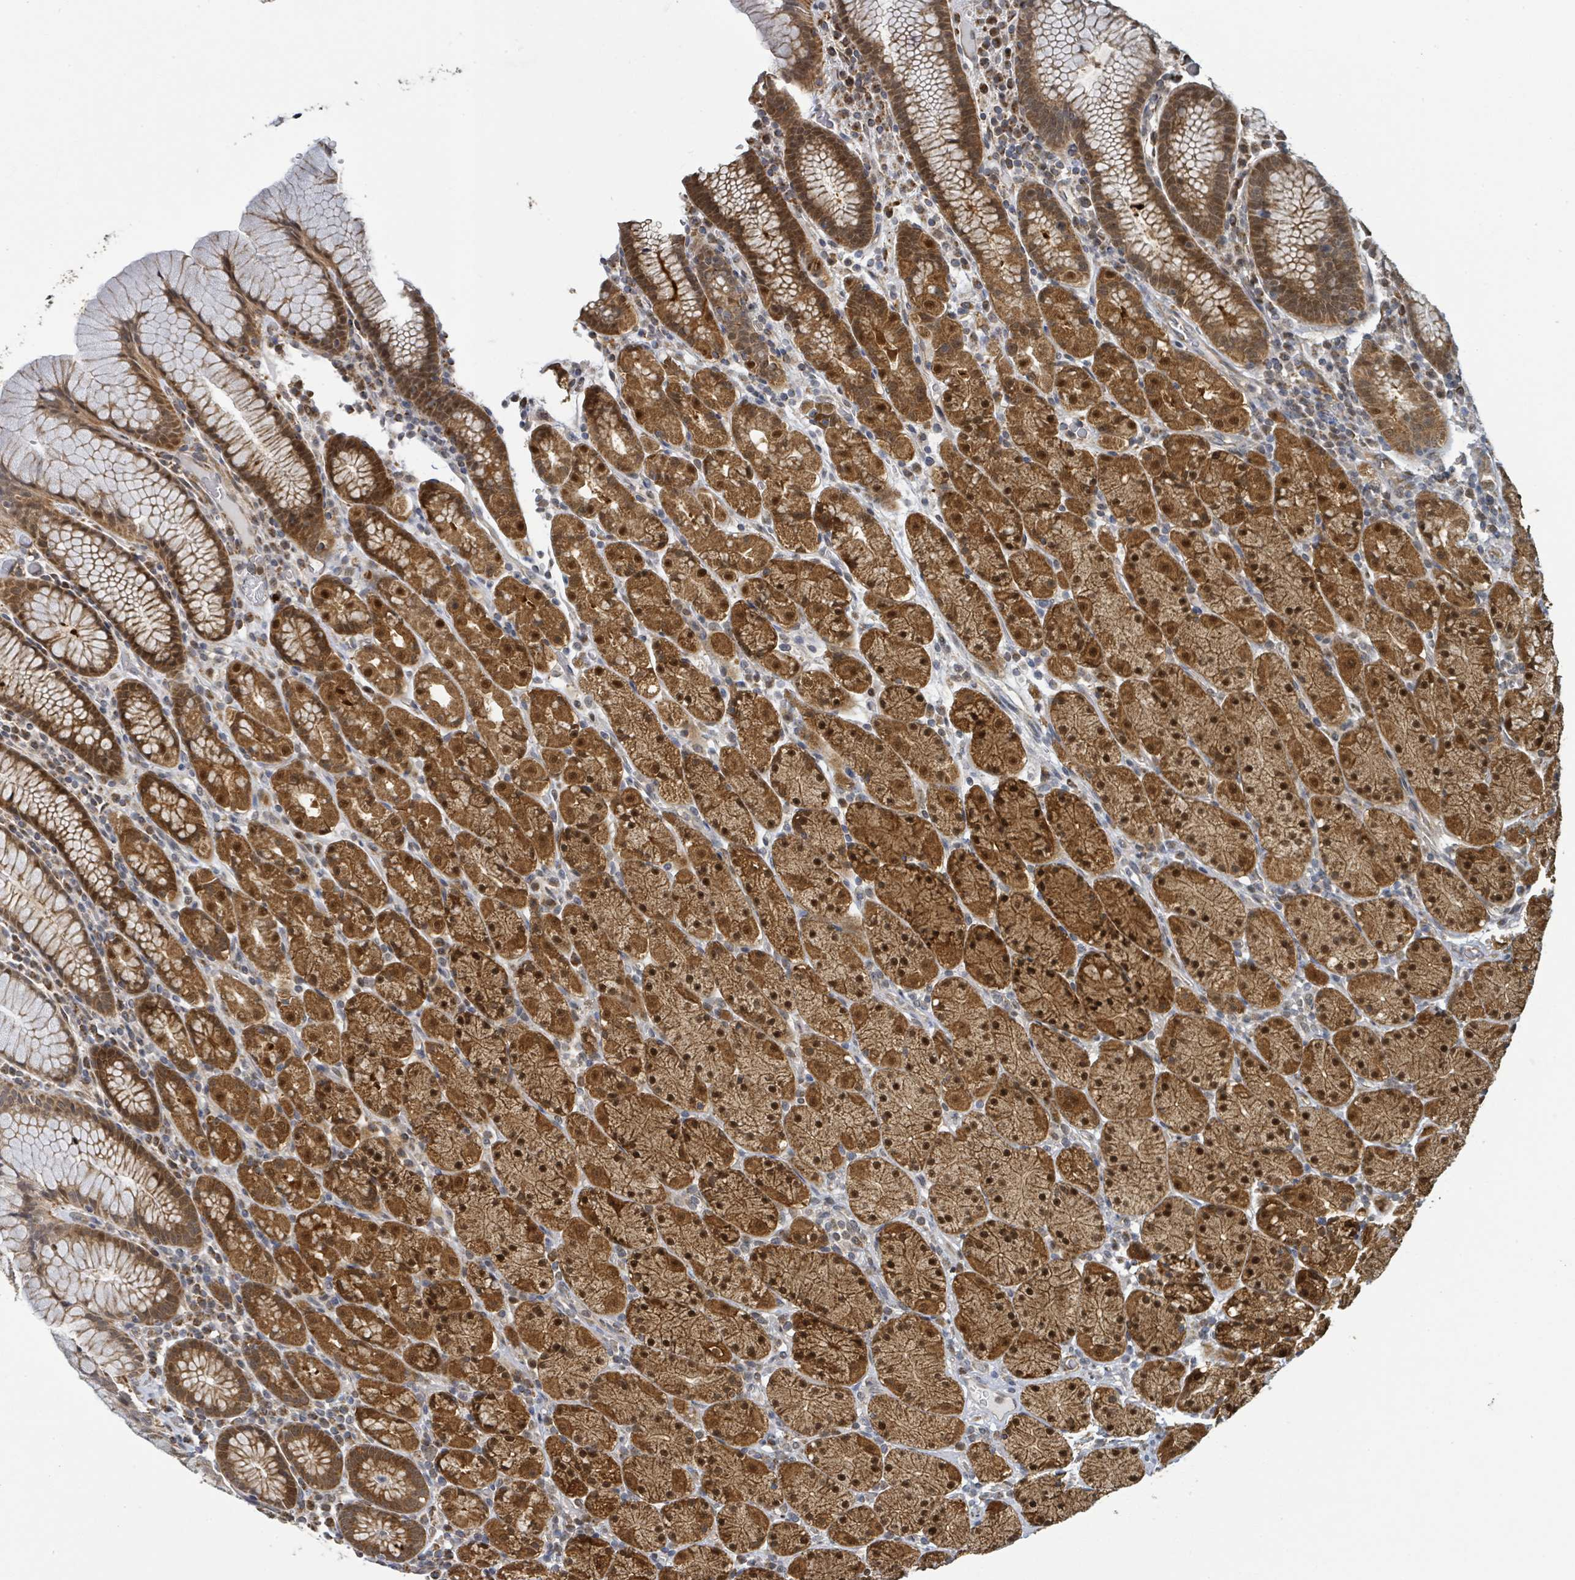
{"staining": {"intensity": "strong", "quantity": ">75%", "location": "cytoplasmic/membranous,nuclear"}, "tissue": "stomach", "cell_type": "Glandular cells", "image_type": "normal", "snomed": [{"axis": "morphology", "description": "Normal tissue, NOS"}, {"axis": "topography", "description": "Stomach, upper"}, {"axis": "topography", "description": "Stomach"}], "caption": "Human stomach stained for a protein (brown) exhibits strong cytoplasmic/membranous,nuclear positive staining in about >75% of glandular cells.", "gene": "PSMB7", "patient": {"sex": "male", "age": 62}}